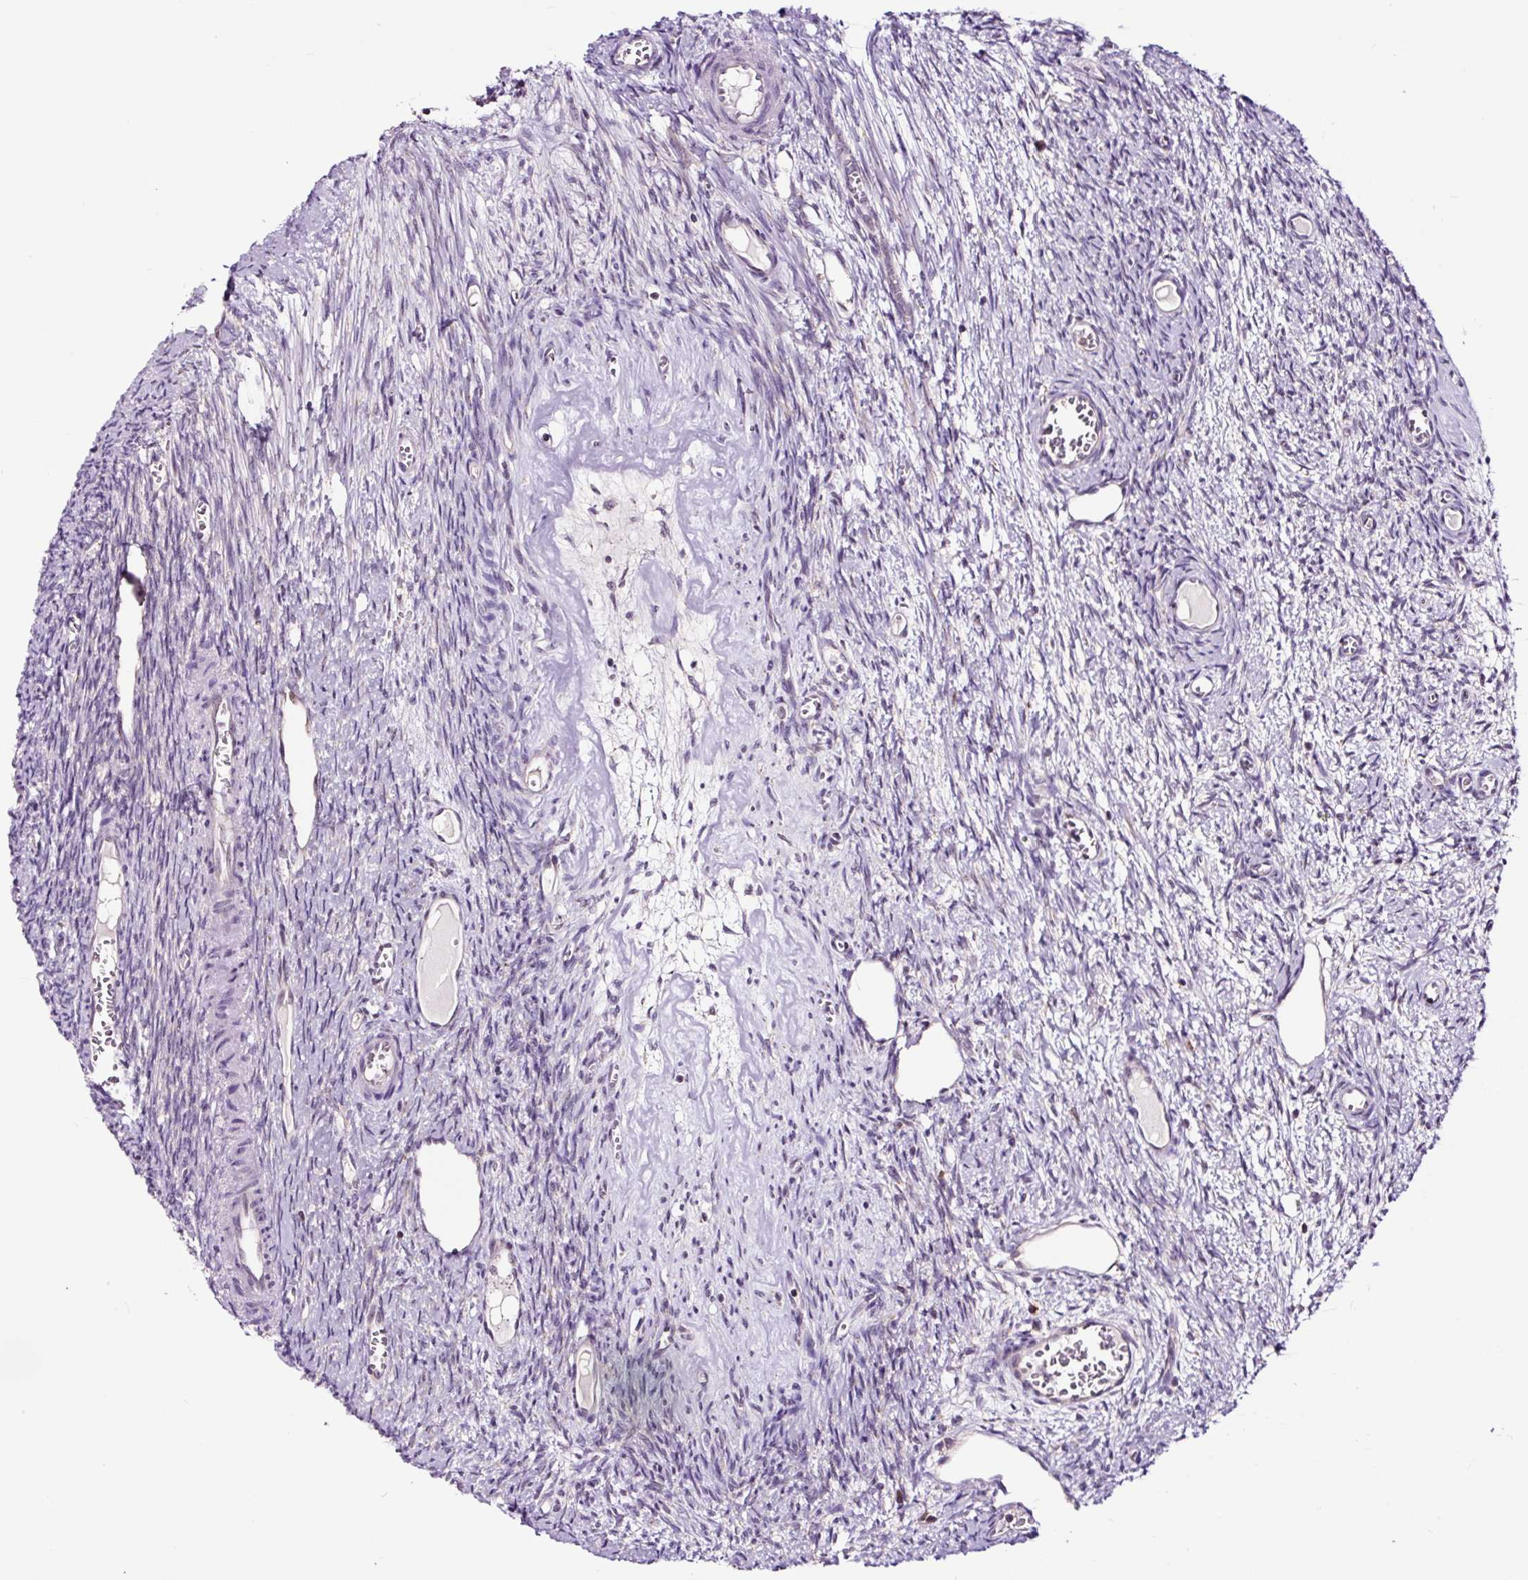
{"staining": {"intensity": "negative", "quantity": "none", "location": "none"}, "tissue": "ovary", "cell_type": "Ovarian stroma cells", "image_type": "normal", "snomed": [{"axis": "morphology", "description": "Normal tissue, NOS"}, {"axis": "topography", "description": "Ovary"}], "caption": "Immunohistochemistry (IHC) micrograph of normal ovary stained for a protein (brown), which exhibits no expression in ovarian stroma cells.", "gene": "NOM1", "patient": {"sex": "female", "age": 44}}